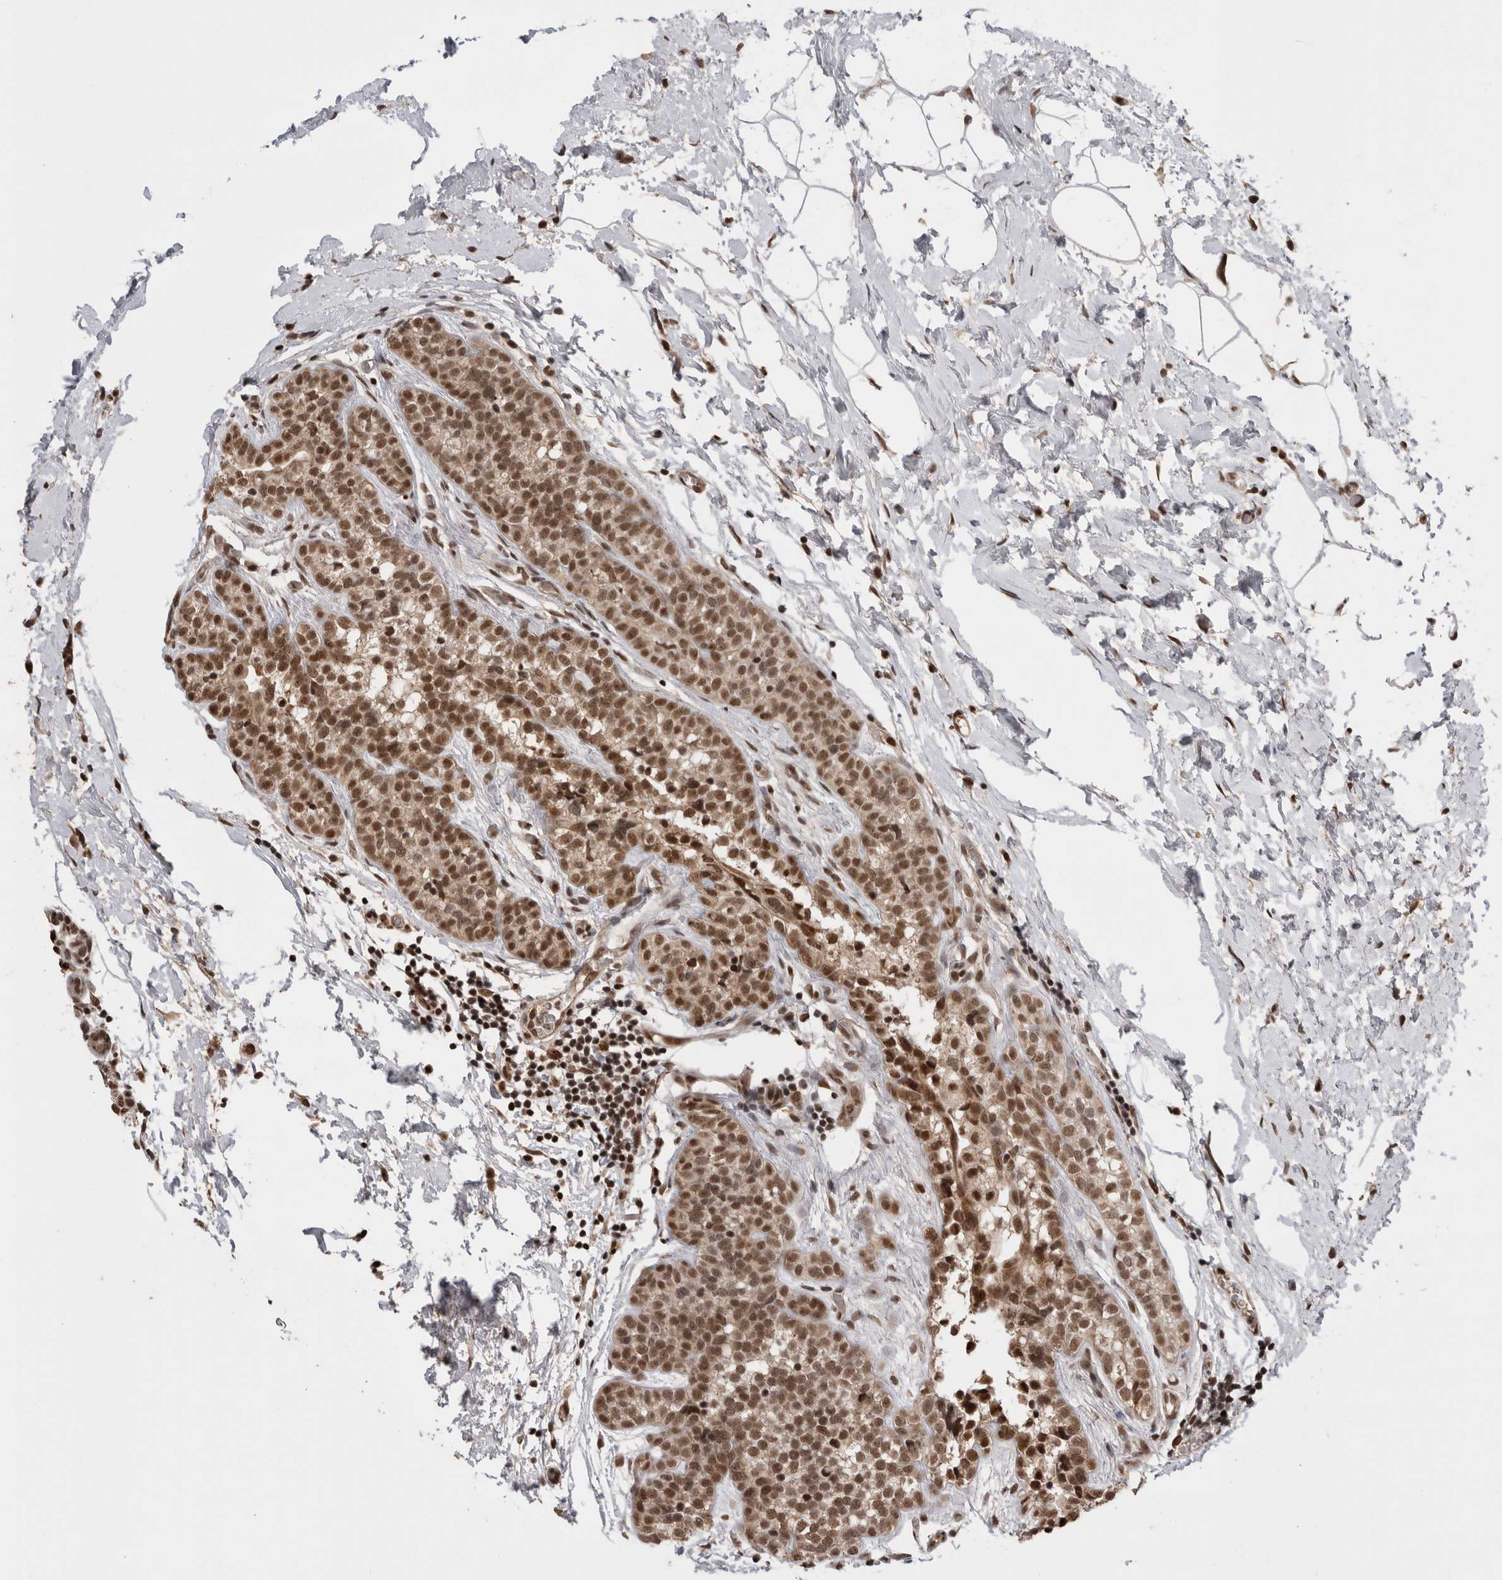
{"staining": {"intensity": "moderate", "quantity": ">75%", "location": "nuclear"}, "tissue": "breast cancer", "cell_type": "Tumor cells", "image_type": "cancer", "snomed": [{"axis": "morphology", "description": "Lobular carcinoma"}, {"axis": "topography", "description": "Breast"}], "caption": "Breast cancer (lobular carcinoma) stained for a protein shows moderate nuclear positivity in tumor cells.", "gene": "CPSF2", "patient": {"sex": "female", "age": 50}}